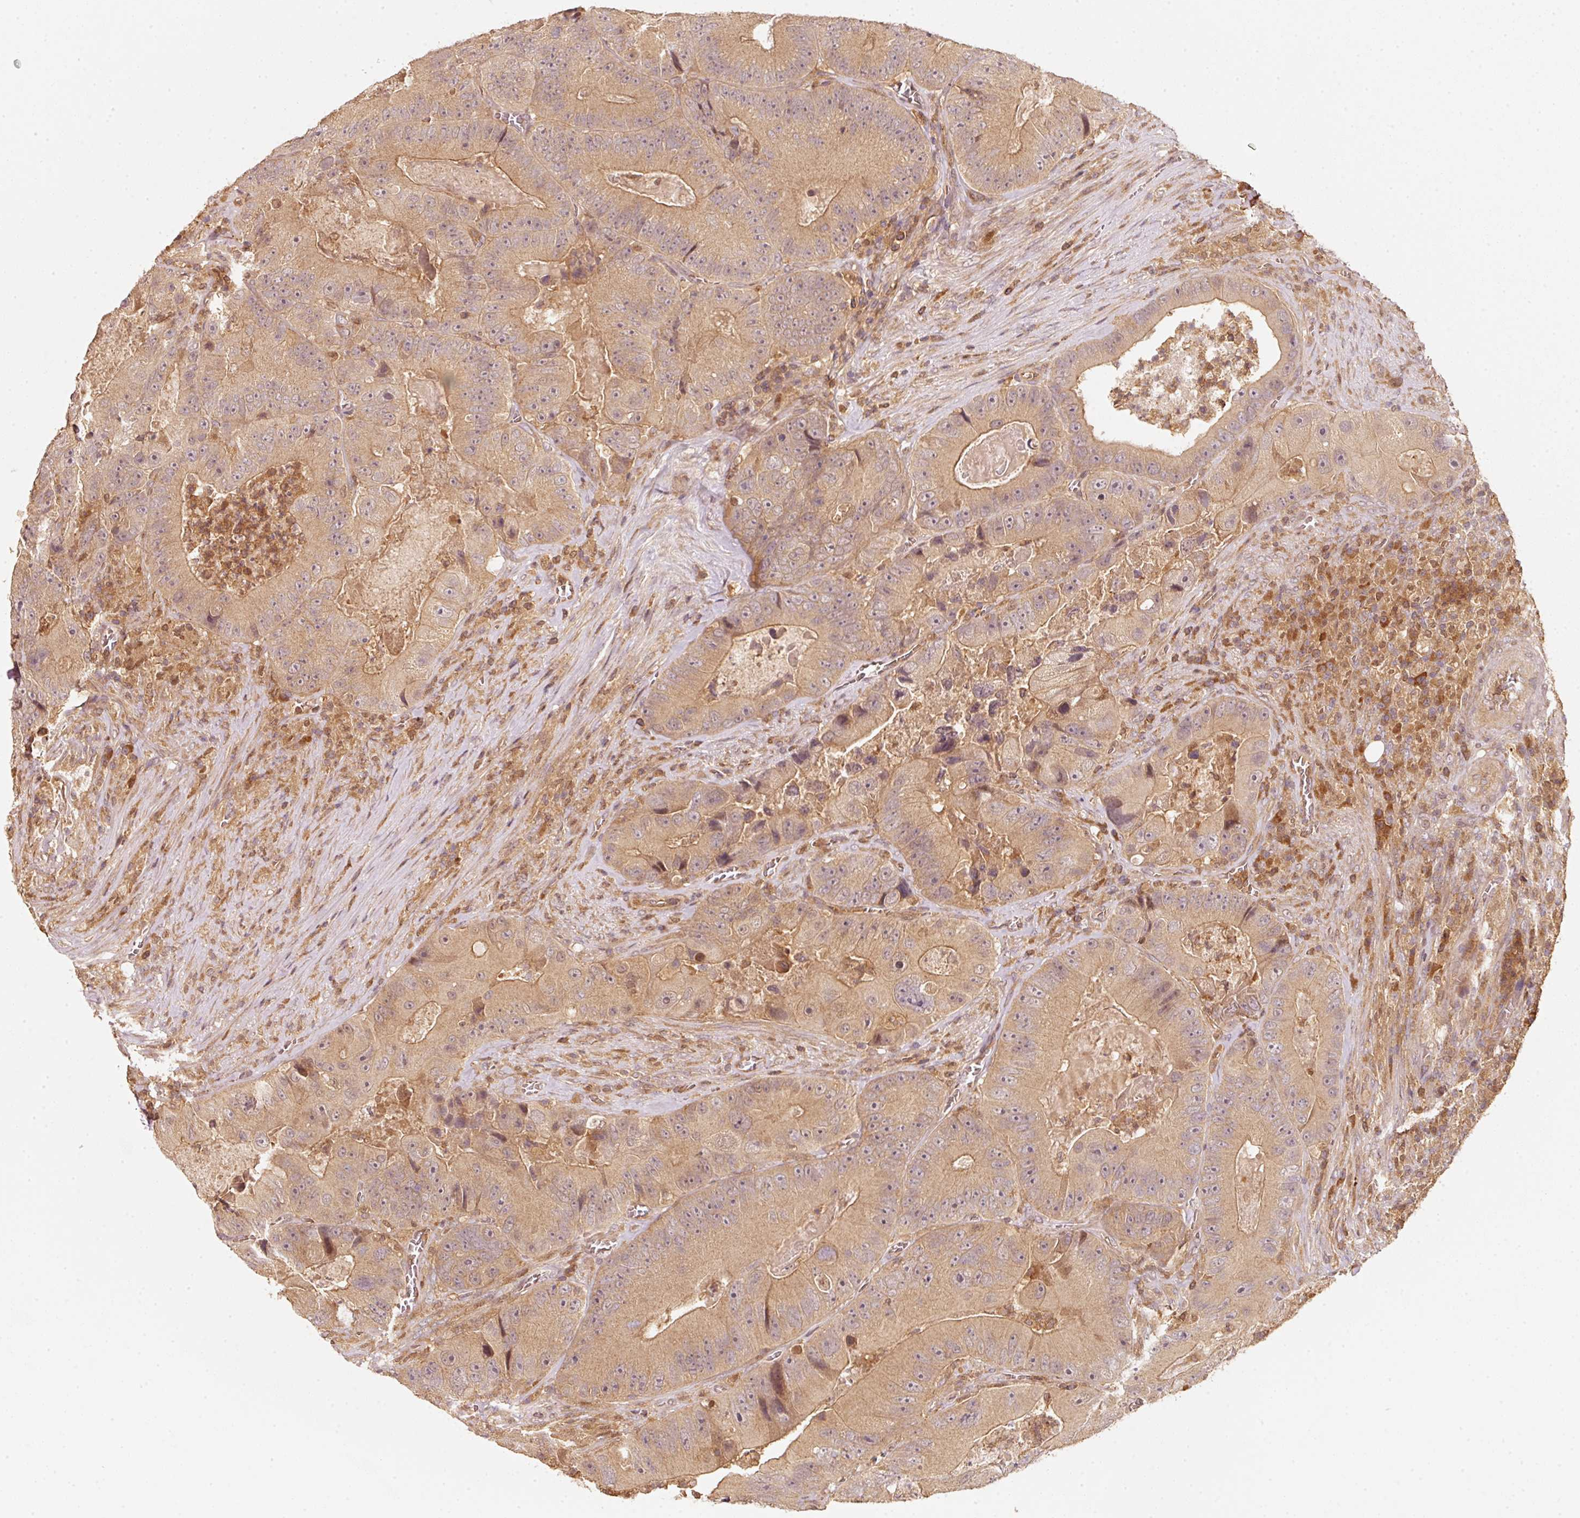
{"staining": {"intensity": "moderate", "quantity": ">75%", "location": "cytoplasmic/membranous"}, "tissue": "colorectal cancer", "cell_type": "Tumor cells", "image_type": "cancer", "snomed": [{"axis": "morphology", "description": "Adenocarcinoma, NOS"}, {"axis": "topography", "description": "Colon"}], "caption": "Human adenocarcinoma (colorectal) stained with a protein marker shows moderate staining in tumor cells.", "gene": "RRAS2", "patient": {"sex": "female", "age": 86}}